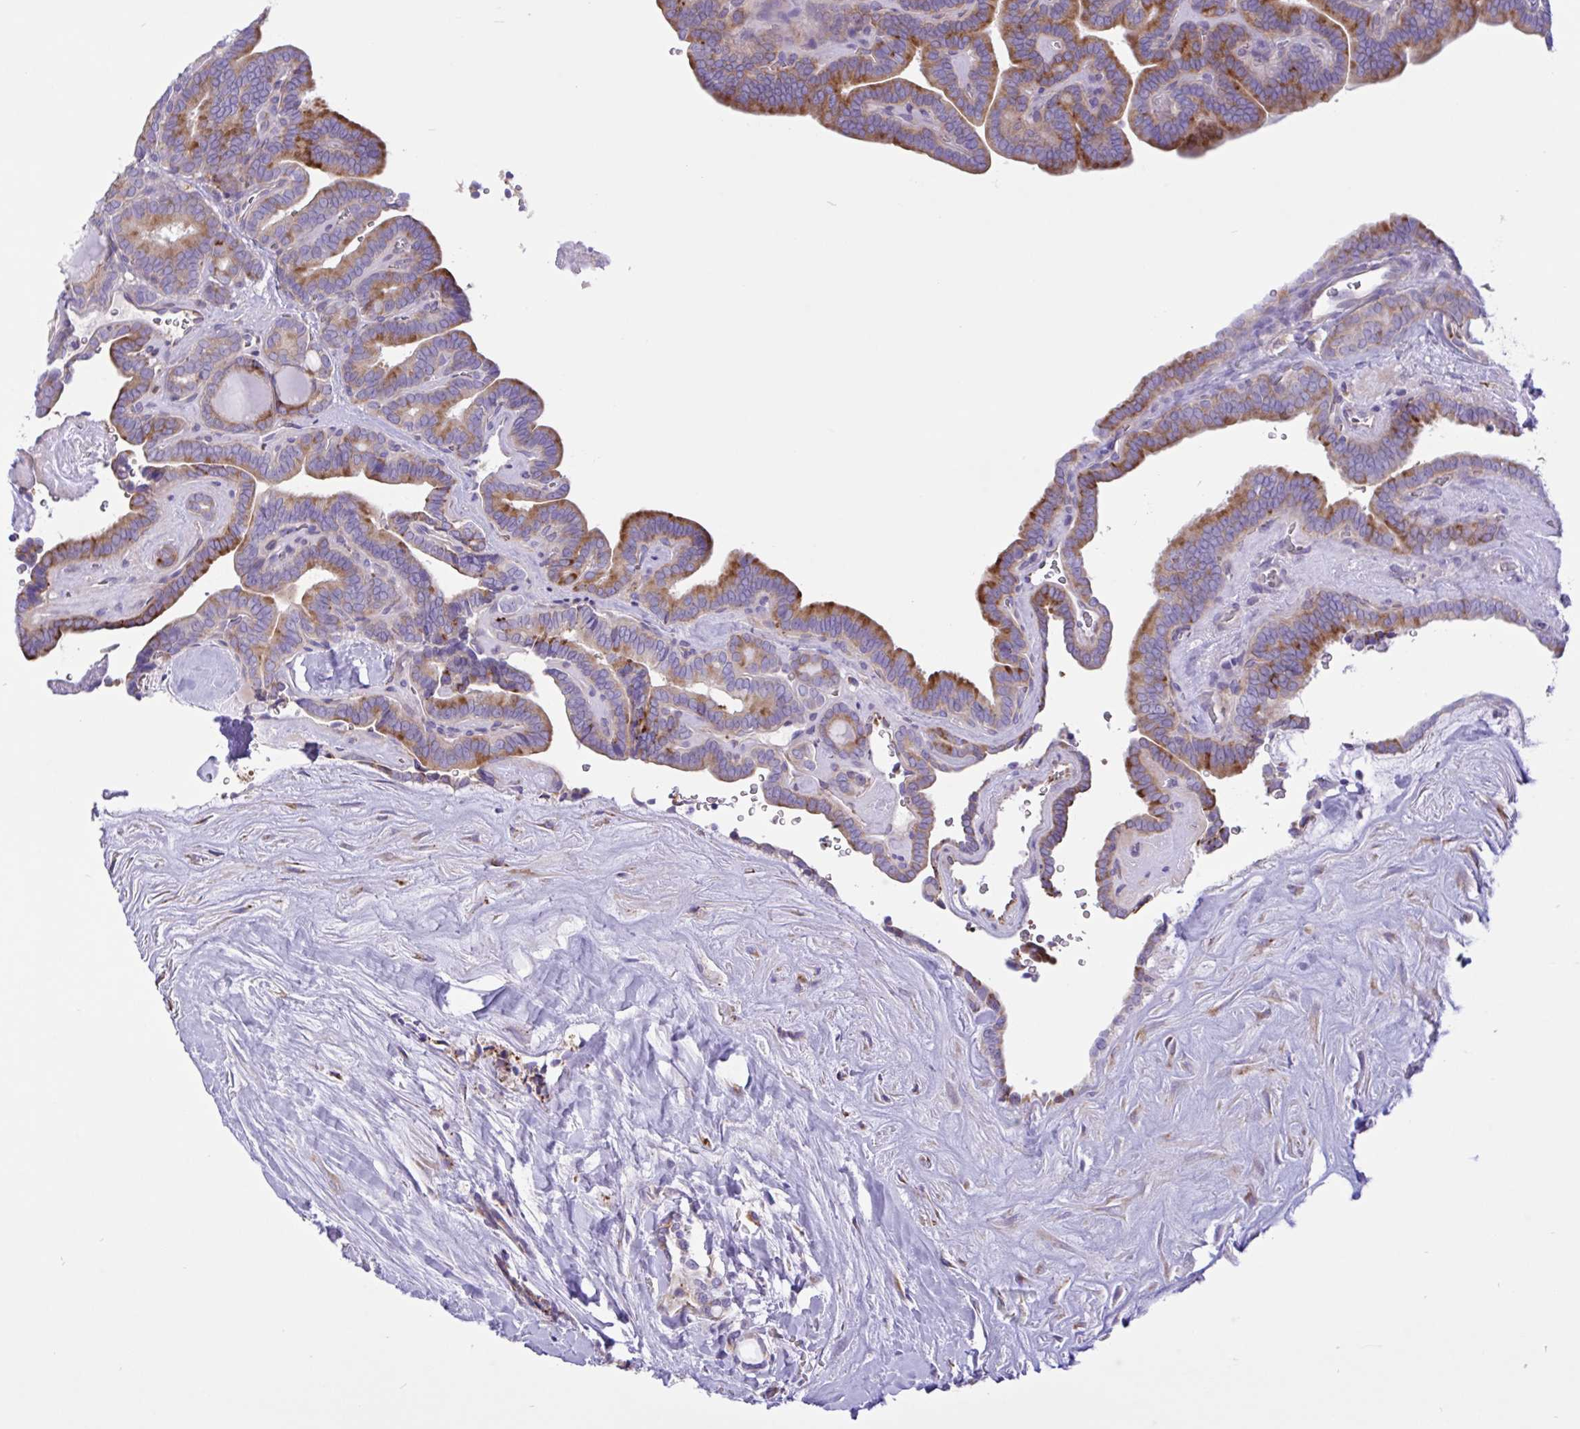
{"staining": {"intensity": "moderate", "quantity": "25%-75%", "location": "cytoplasmic/membranous"}, "tissue": "thyroid cancer", "cell_type": "Tumor cells", "image_type": "cancer", "snomed": [{"axis": "morphology", "description": "Papillary adenocarcinoma, NOS"}, {"axis": "topography", "description": "Thyroid gland"}], "caption": "Thyroid cancer (papillary adenocarcinoma) stained for a protein (brown) displays moderate cytoplasmic/membranous positive staining in approximately 25%-75% of tumor cells.", "gene": "DSC3", "patient": {"sex": "female", "age": 21}}